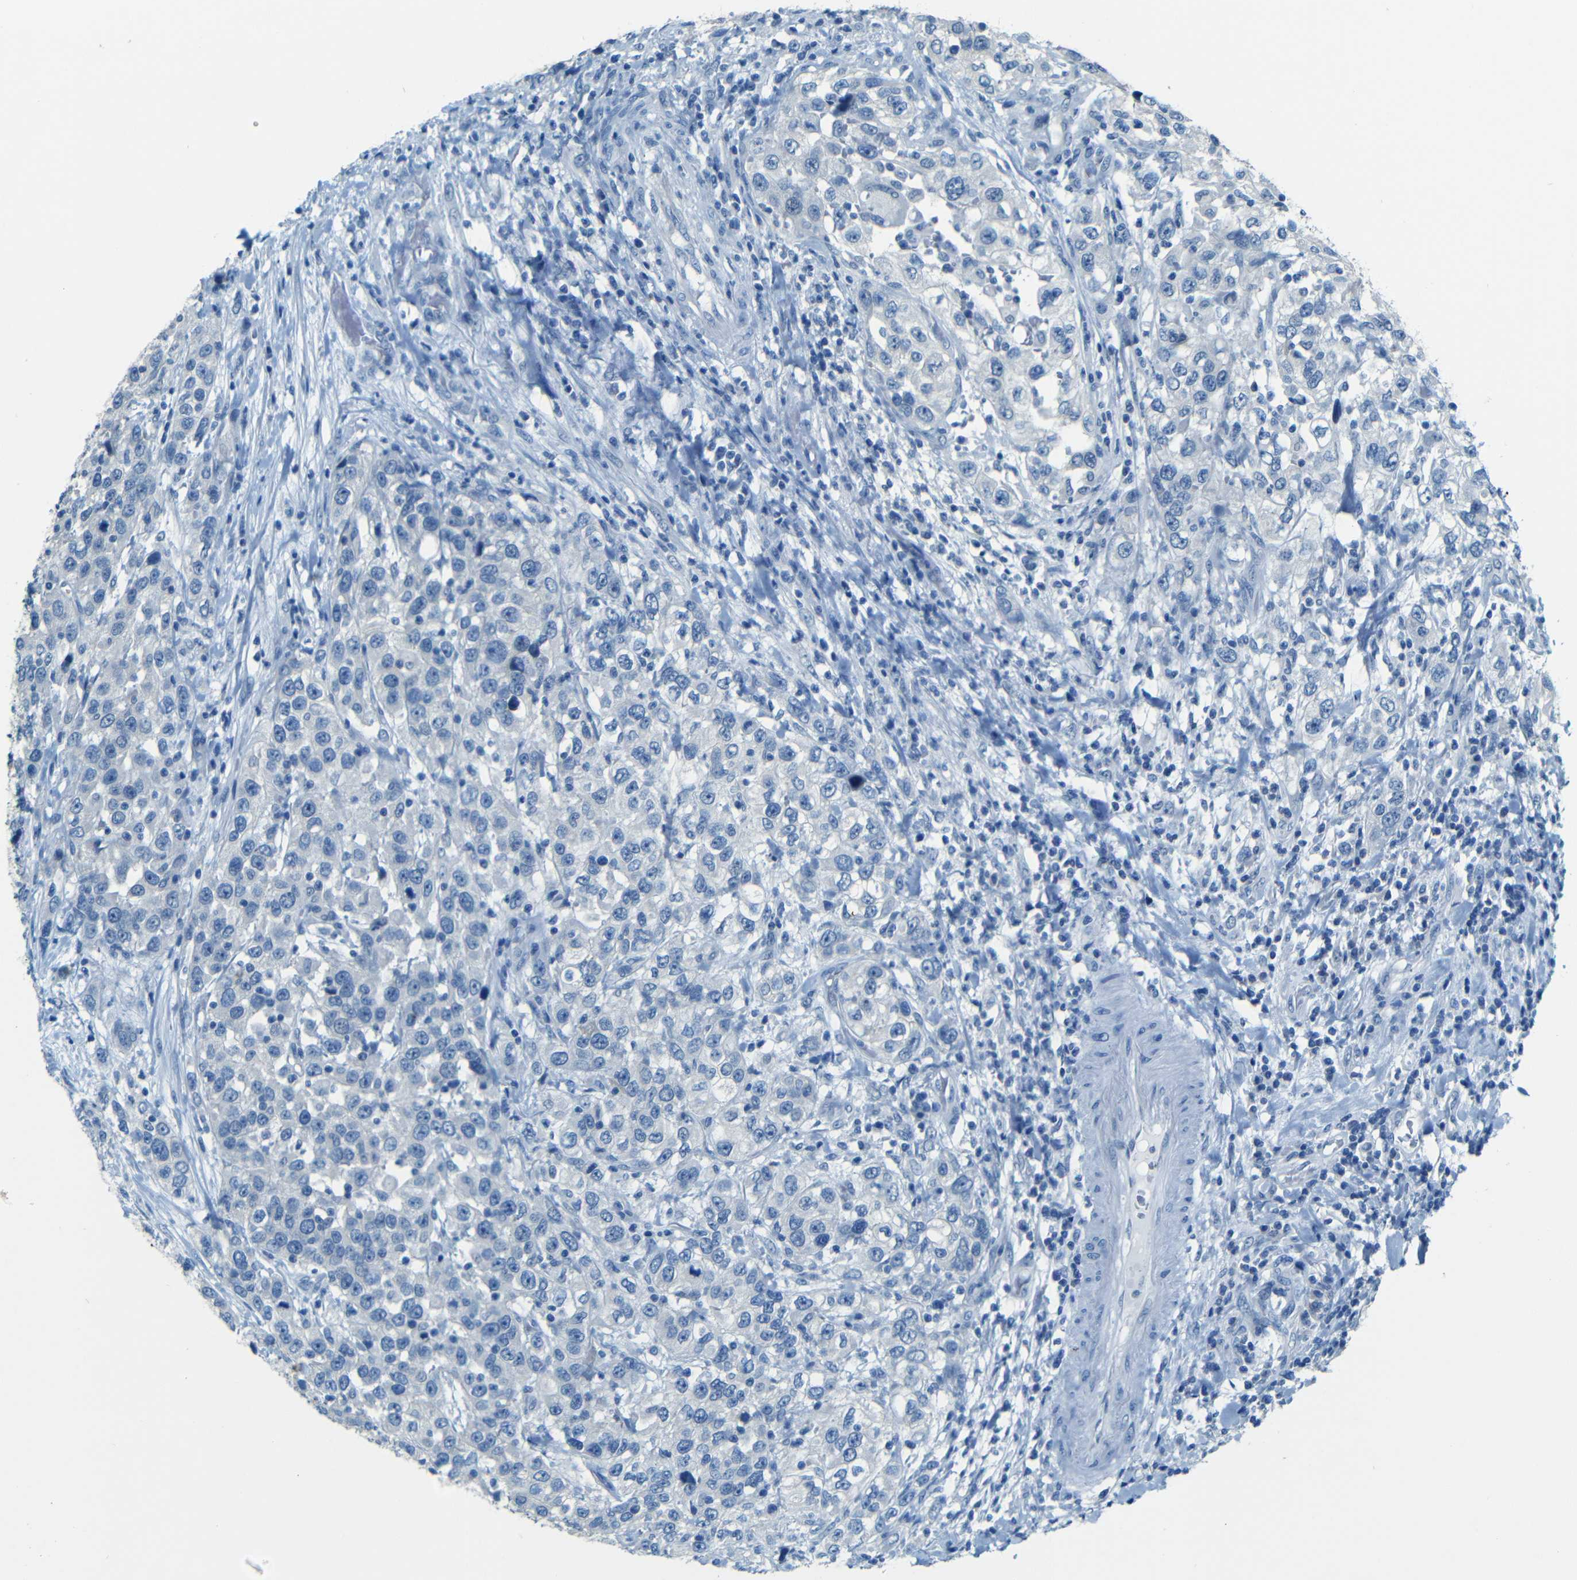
{"staining": {"intensity": "negative", "quantity": "none", "location": "none"}, "tissue": "urothelial cancer", "cell_type": "Tumor cells", "image_type": "cancer", "snomed": [{"axis": "morphology", "description": "Urothelial carcinoma, High grade"}, {"axis": "topography", "description": "Urinary bladder"}], "caption": "High power microscopy image of an IHC micrograph of high-grade urothelial carcinoma, revealing no significant positivity in tumor cells. The staining is performed using DAB brown chromogen with nuclei counter-stained in using hematoxylin.", "gene": "ZMAT1", "patient": {"sex": "female", "age": 80}}